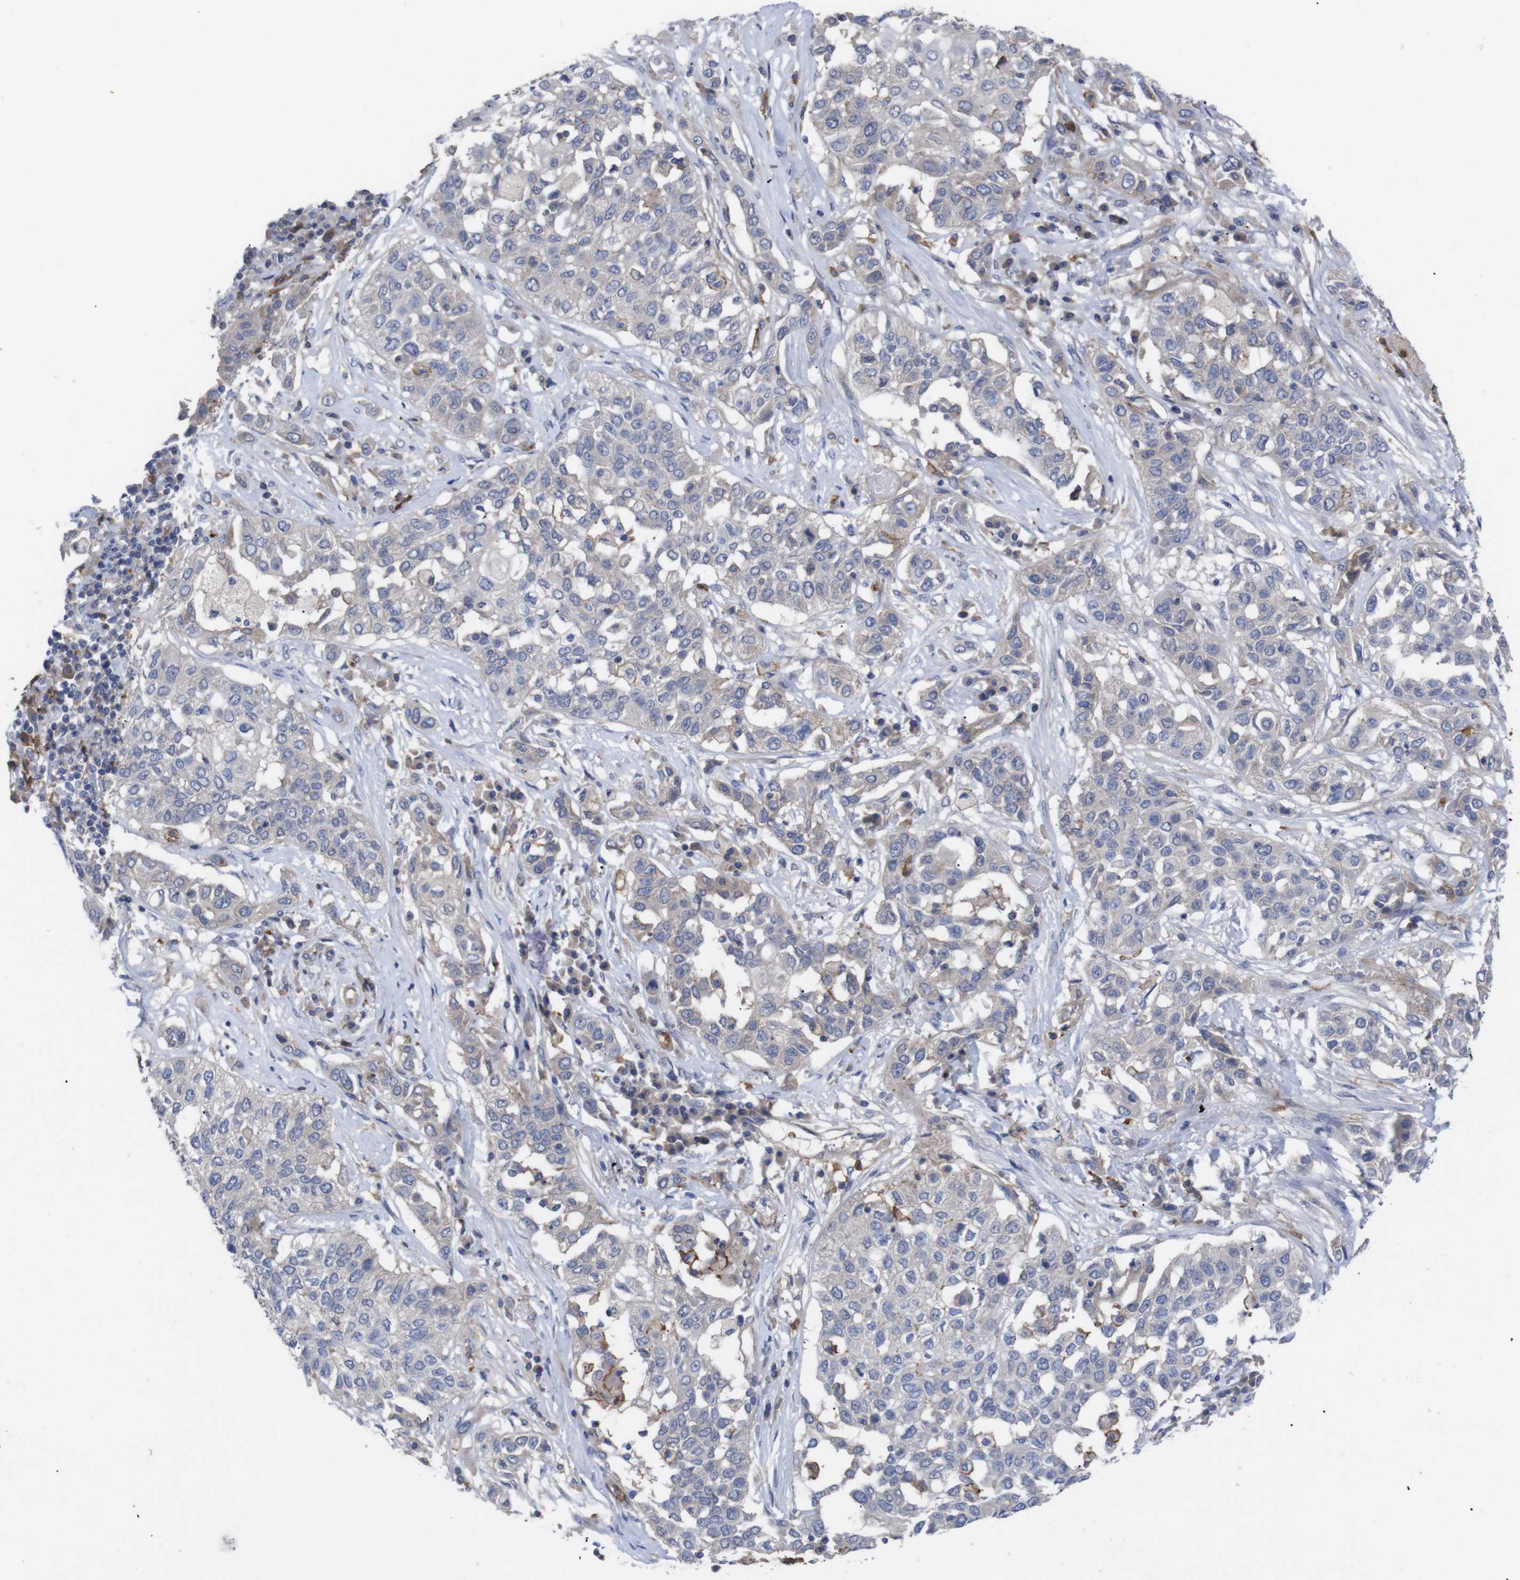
{"staining": {"intensity": "negative", "quantity": "none", "location": "none"}, "tissue": "lung cancer", "cell_type": "Tumor cells", "image_type": "cancer", "snomed": [{"axis": "morphology", "description": "Squamous cell carcinoma, NOS"}, {"axis": "topography", "description": "Lung"}], "caption": "Immunohistochemical staining of human lung squamous cell carcinoma exhibits no significant expression in tumor cells. (Stains: DAB (3,3'-diaminobenzidine) IHC with hematoxylin counter stain, Microscopy: brightfield microscopy at high magnification).", "gene": "C5AR1", "patient": {"sex": "male", "age": 71}}